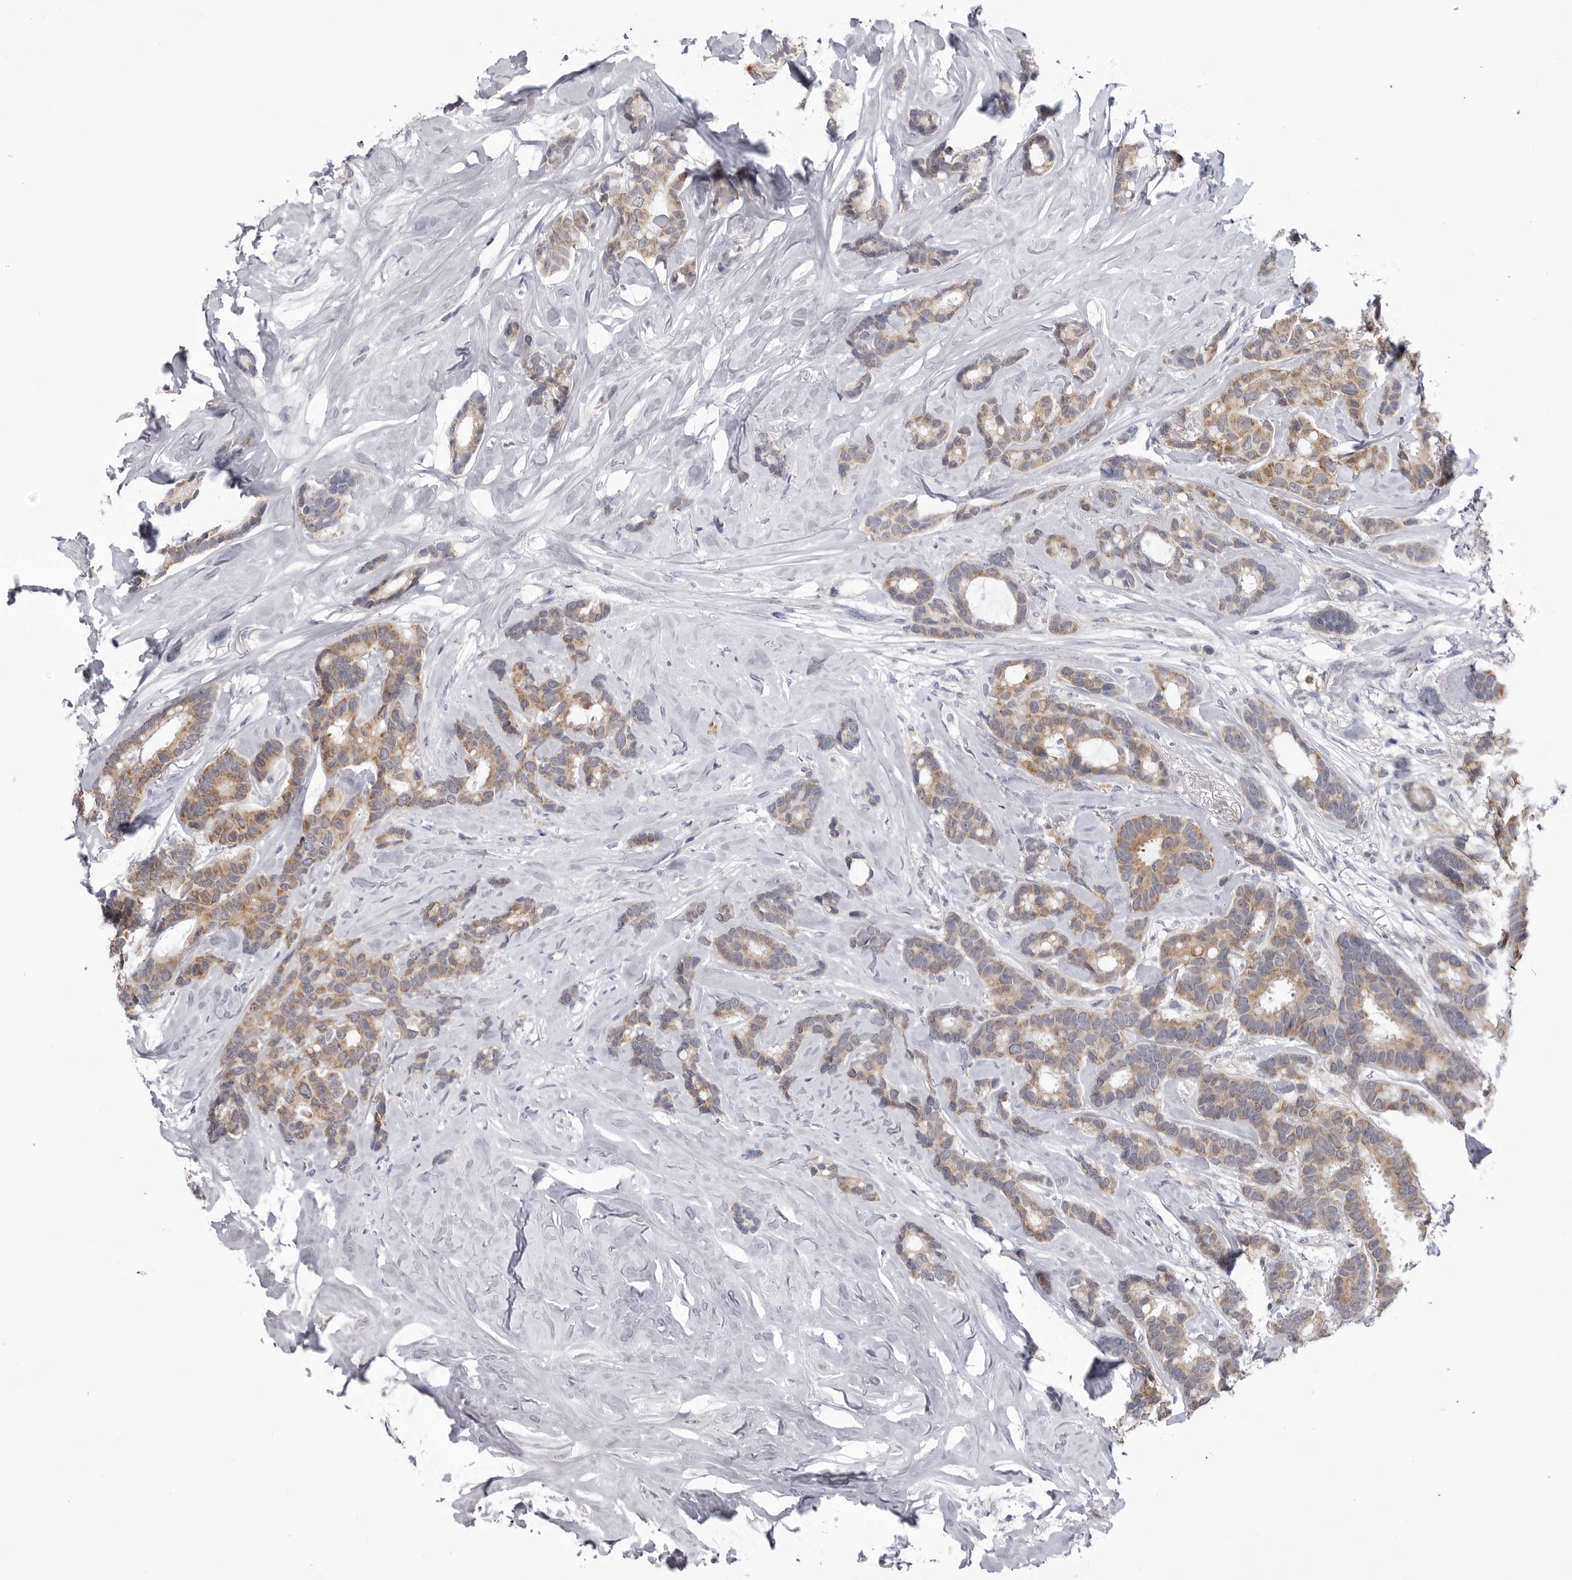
{"staining": {"intensity": "moderate", "quantity": ">75%", "location": "cytoplasmic/membranous"}, "tissue": "breast cancer", "cell_type": "Tumor cells", "image_type": "cancer", "snomed": [{"axis": "morphology", "description": "Duct carcinoma"}, {"axis": "topography", "description": "Breast"}], "caption": "Immunohistochemical staining of human breast cancer (intraductal carcinoma) demonstrates medium levels of moderate cytoplasmic/membranous positivity in about >75% of tumor cells.", "gene": "FH", "patient": {"sex": "female", "age": 87}}